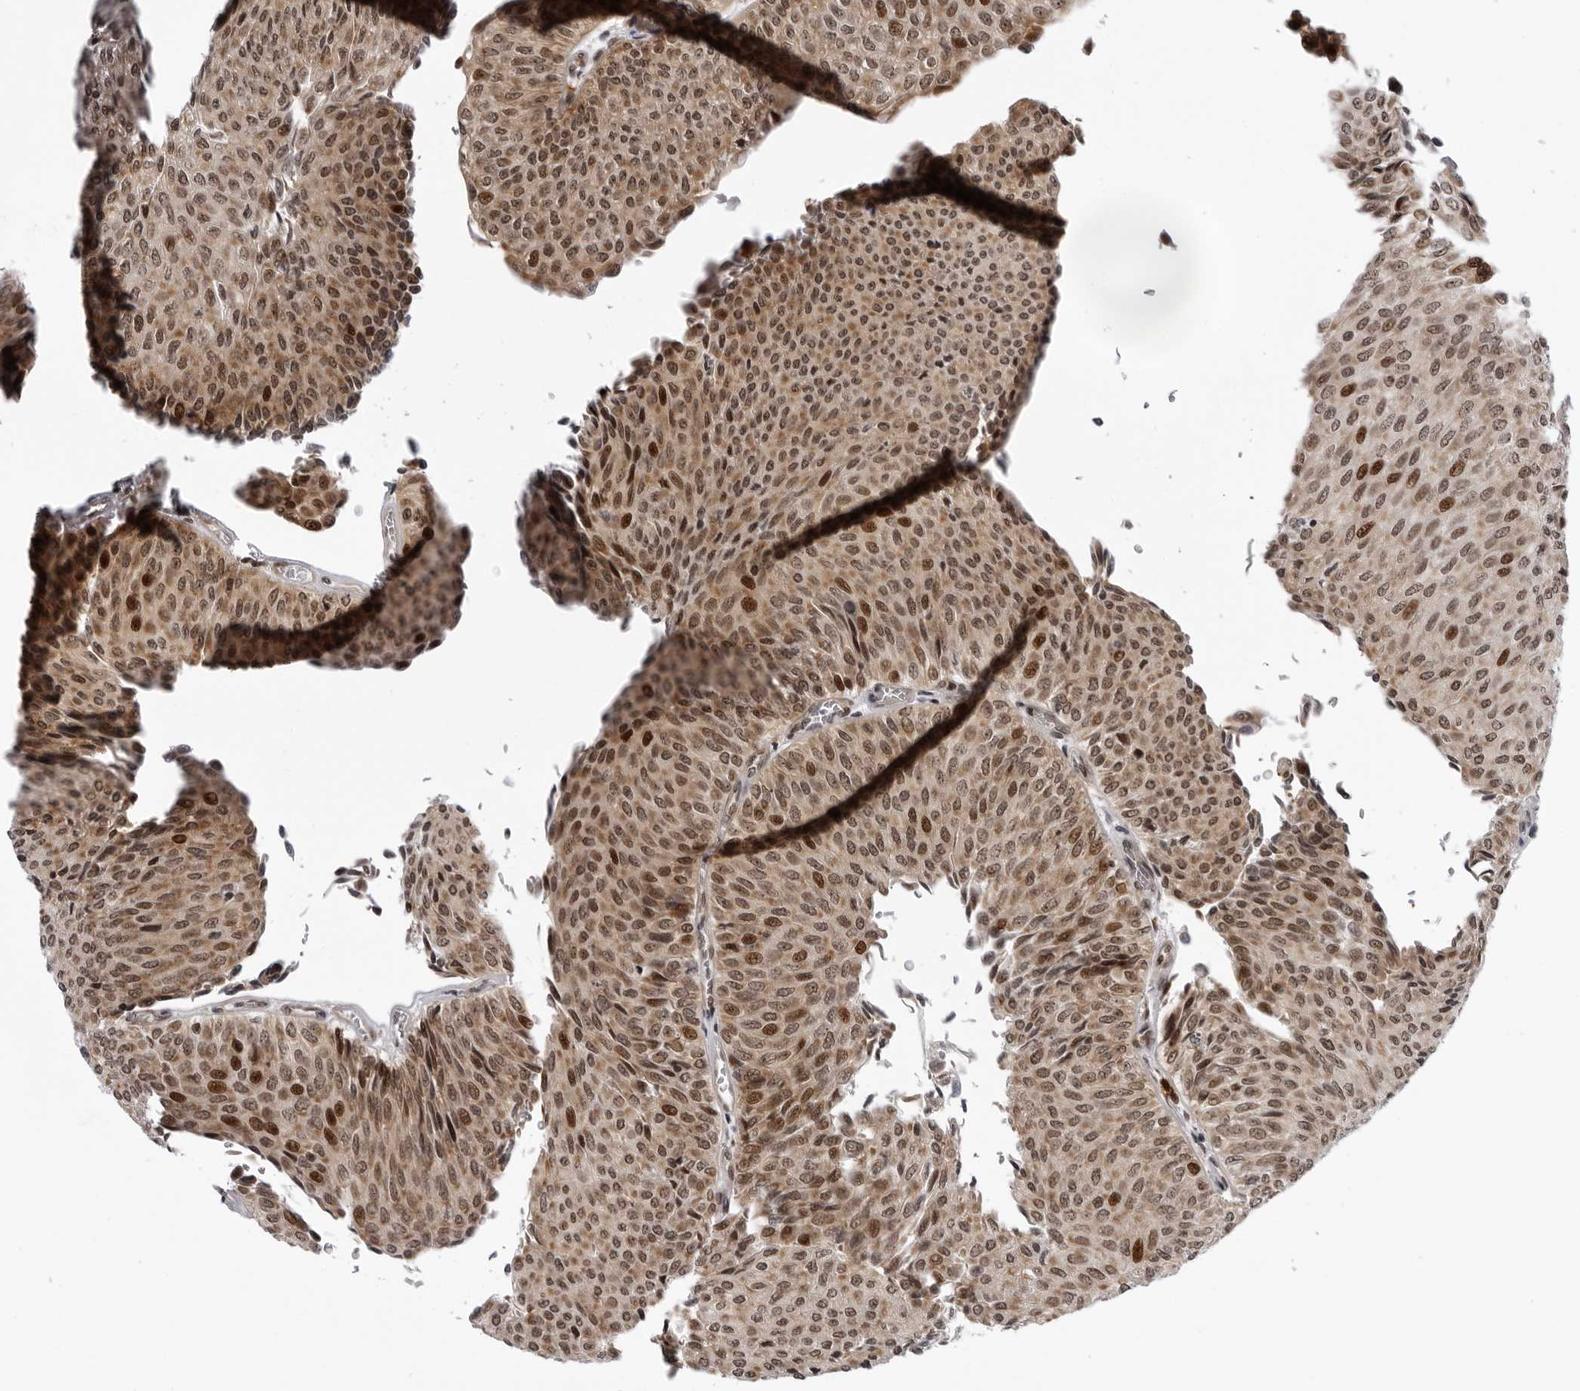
{"staining": {"intensity": "moderate", "quantity": ">75%", "location": "cytoplasmic/membranous,nuclear"}, "tissue": "urothelial cancer", "cell_type": "Tumor cells", "image_type": "cancer", "snomed": [{"axis": "morphology", "description": "Urothelial carcinoma, Low grade"}, {"axis": "topography", "description": "Urinary bladder"}], "caption": "High-power microscopy captured an immunohistochemistry (IHC) image of urothelial carcinoma (low-grade), revealing moderate cytoplasmic/membranous and nuclear staining in about >75% of tumor cells. (DAB (3,3'-diaminobenzidine) IHC, brown staining for protein, blue staining for nuclei).", "gene": "GCSAML", "patient": {"sex": "male", "age": 78}}